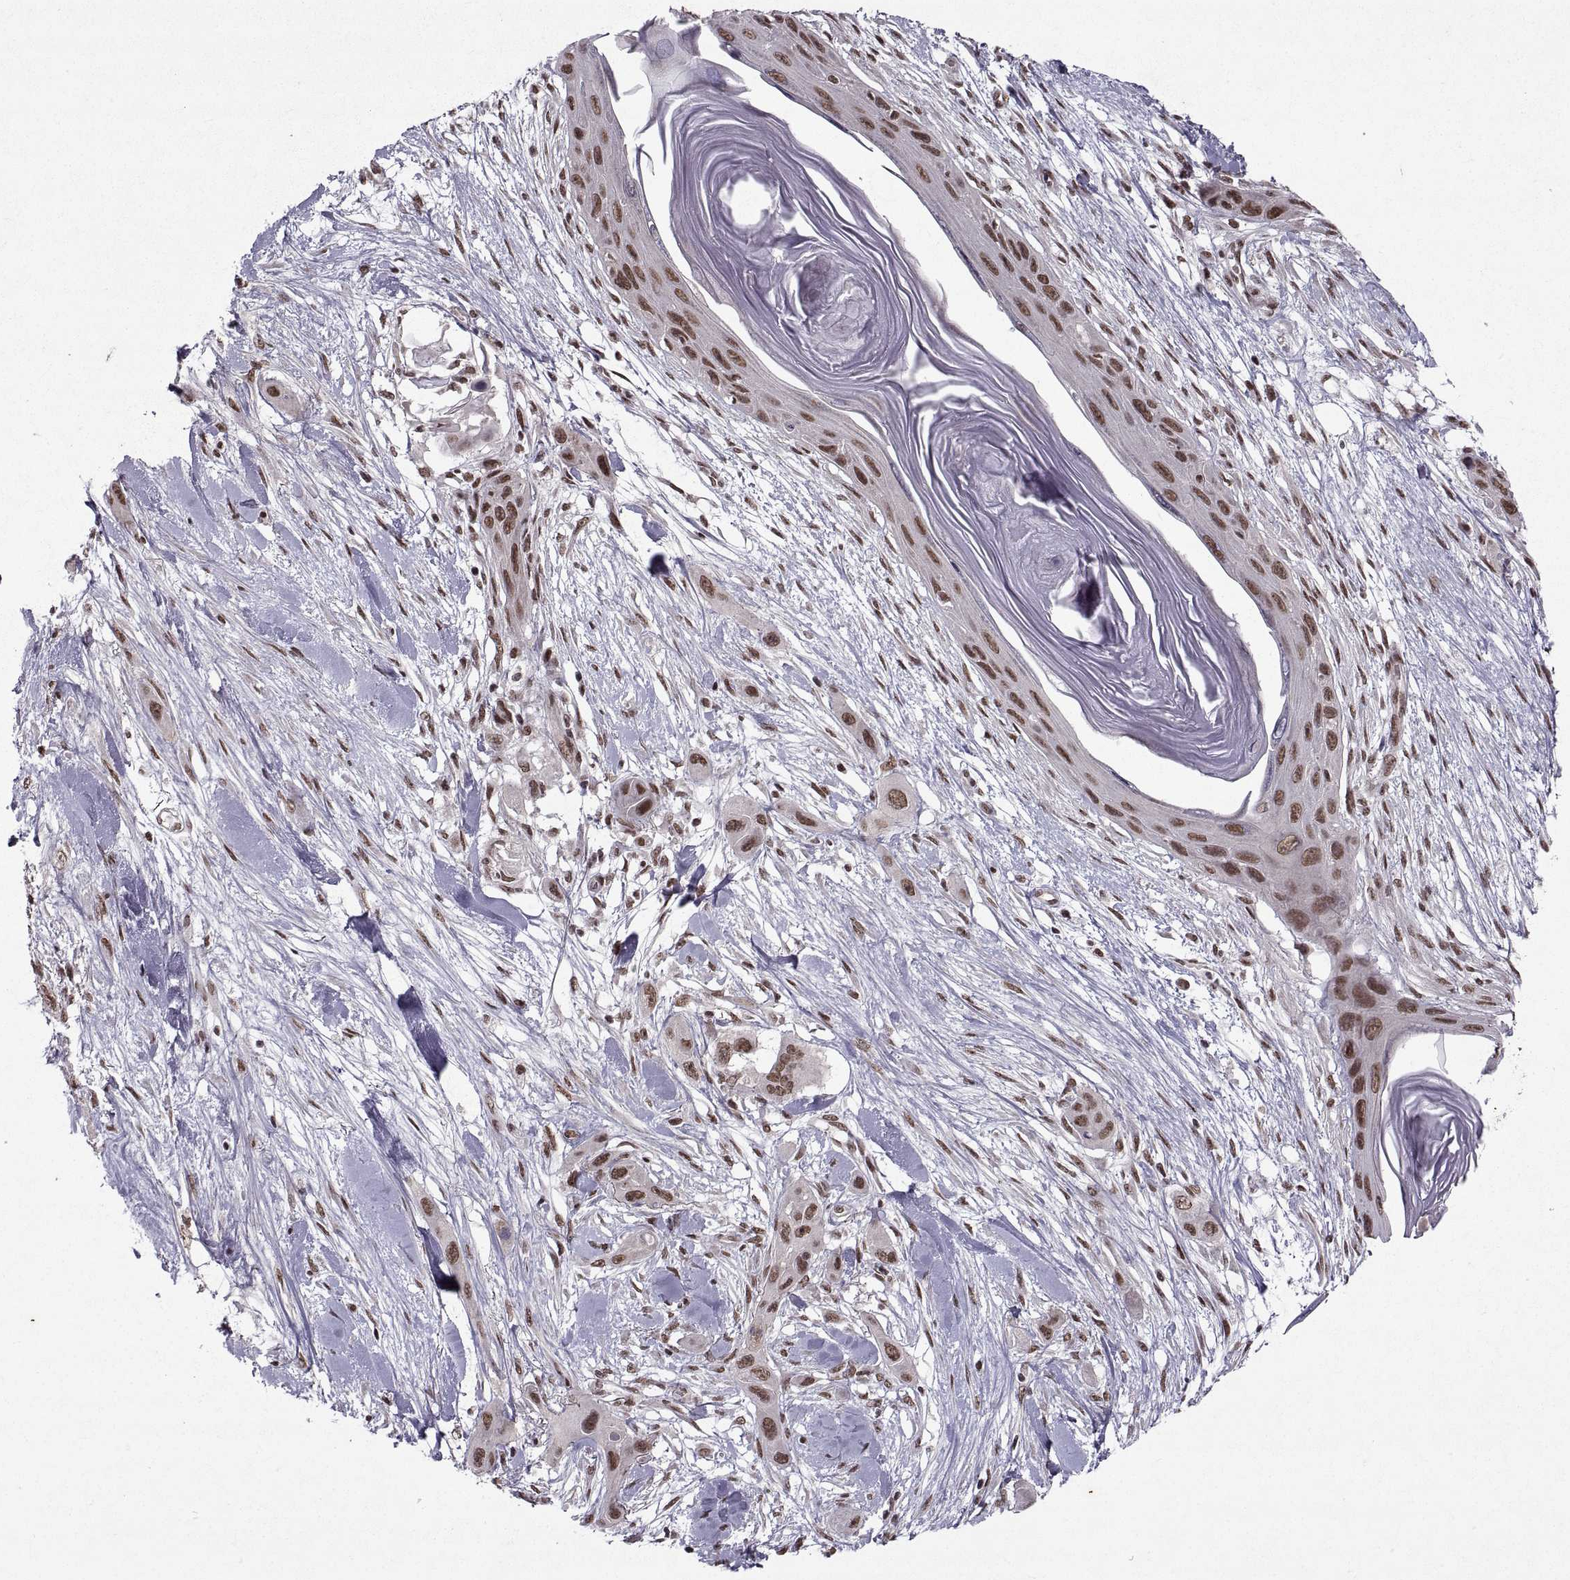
{"staining": {"intensity": "strong", "quantity": "25%-75%", "location": "nuclear"}, "tissue": "skin cancer", "cell_type": "Tumor cells", "image_type": "cancer", "snomed": [{"axis": "morphology", "description": "Squamous cell carcinoma, NOS"}, {"axis": "topography", "description": "Skin"}], "caption": "Protein staining of squamous cell carcinoma (skin) tissue exhibits strong nuclear staining in about 25%-75% of tumor cells.", "gene": "MT1E", "patient": {"sex": "male", "age": 79}}